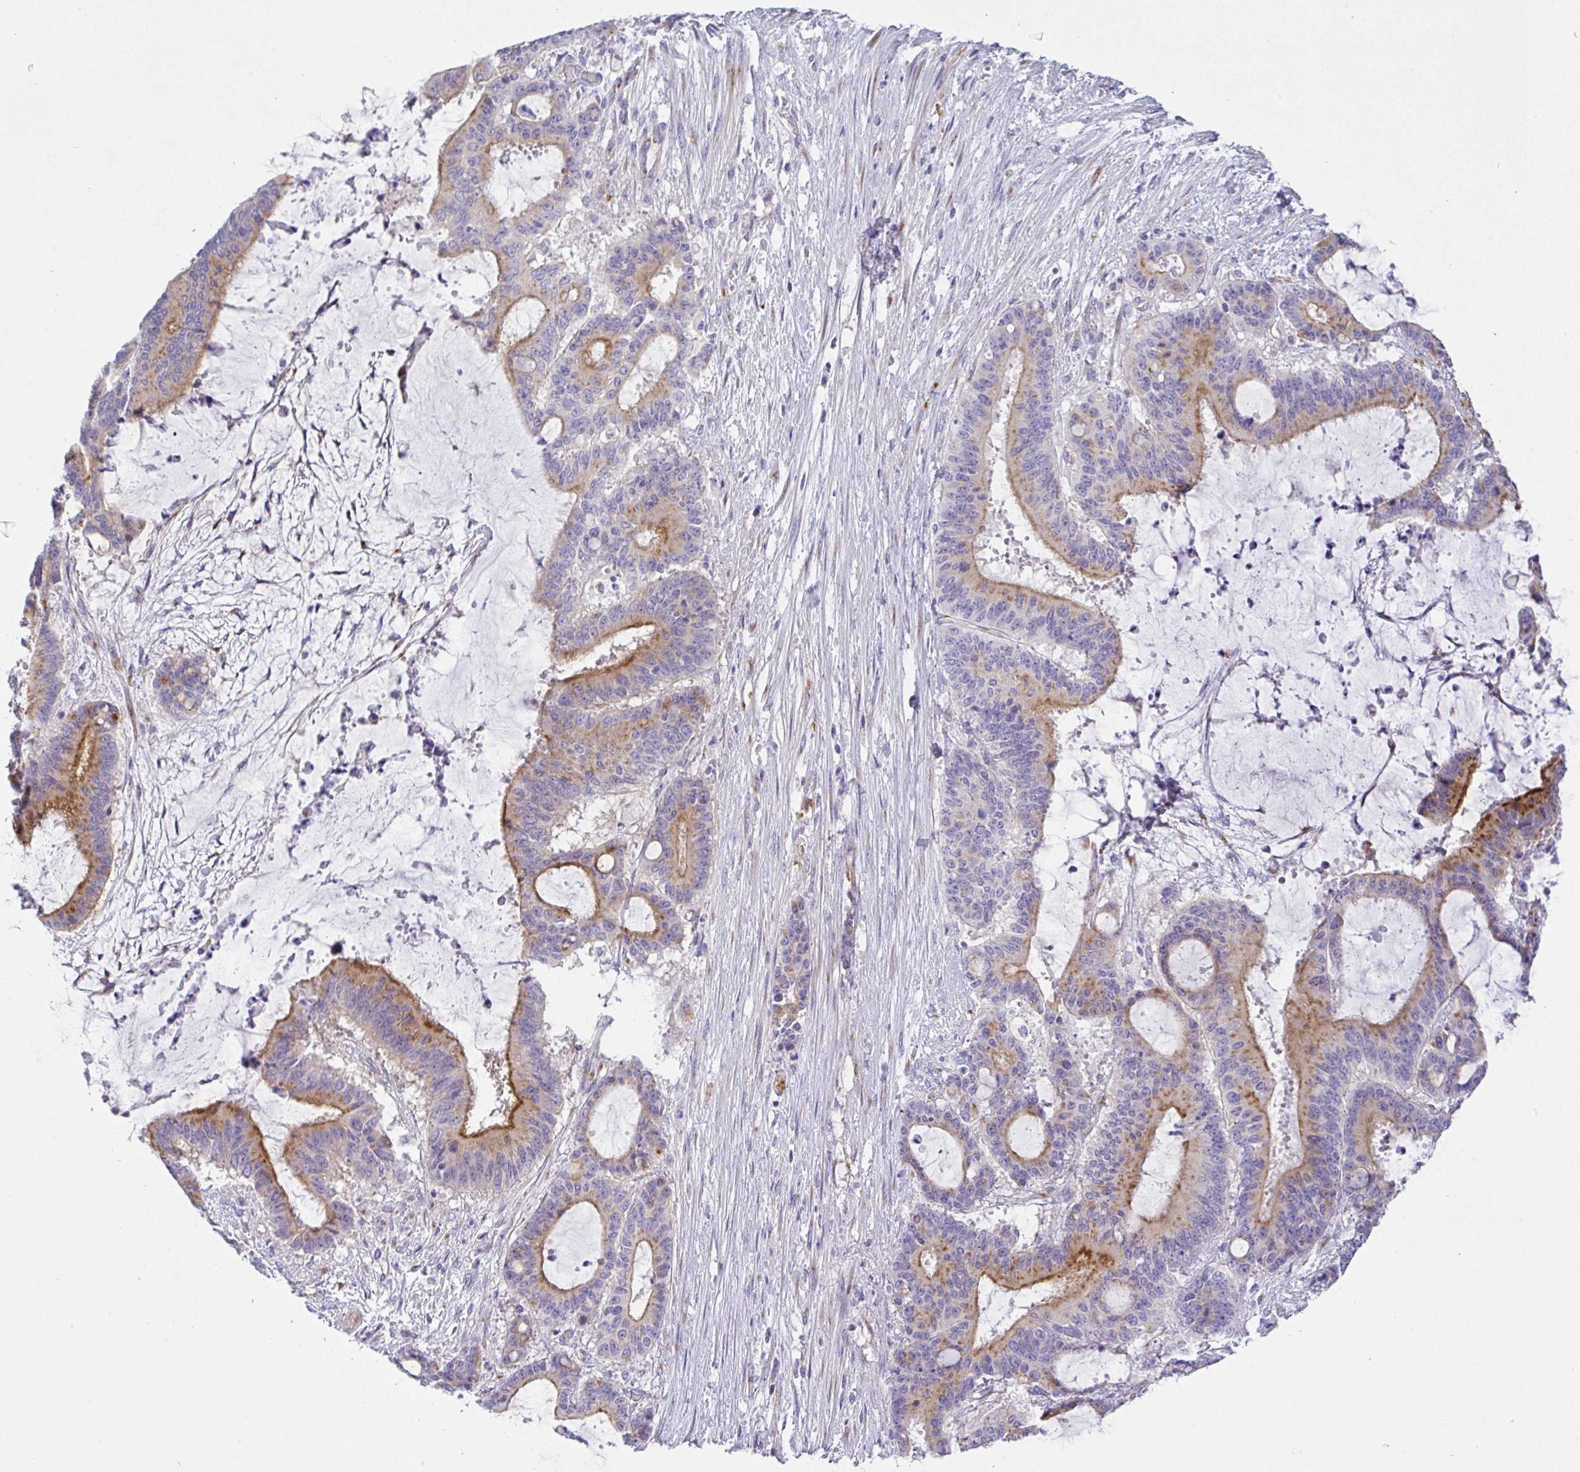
{"staining": {"intensity": "moderate", "quantity": "25%-75%", "location": "cytoplasmic/membranous"}, "tissue": "liver cancer", "cell_type": "Tumor cells", "image_type": "cancer", "snomed": [{"axis": "morphology", "description": "Normal tissue, NOS"}, {"axis": "morphology", "description": "Cholangiocarcinoma"}, {"axis": "topography", "description": "Liver"}, {"axis": "topography", "description": "Peripheral nerve tissue"}], "caption": "Human liver cancer stained with a brown dye reveals moderate cytoplasmic/membranous positive positivity in approximately 25%-75% of tumor cells.", "gene": "FAM177A1", "patient": {"sex": "female", "age": 73}}